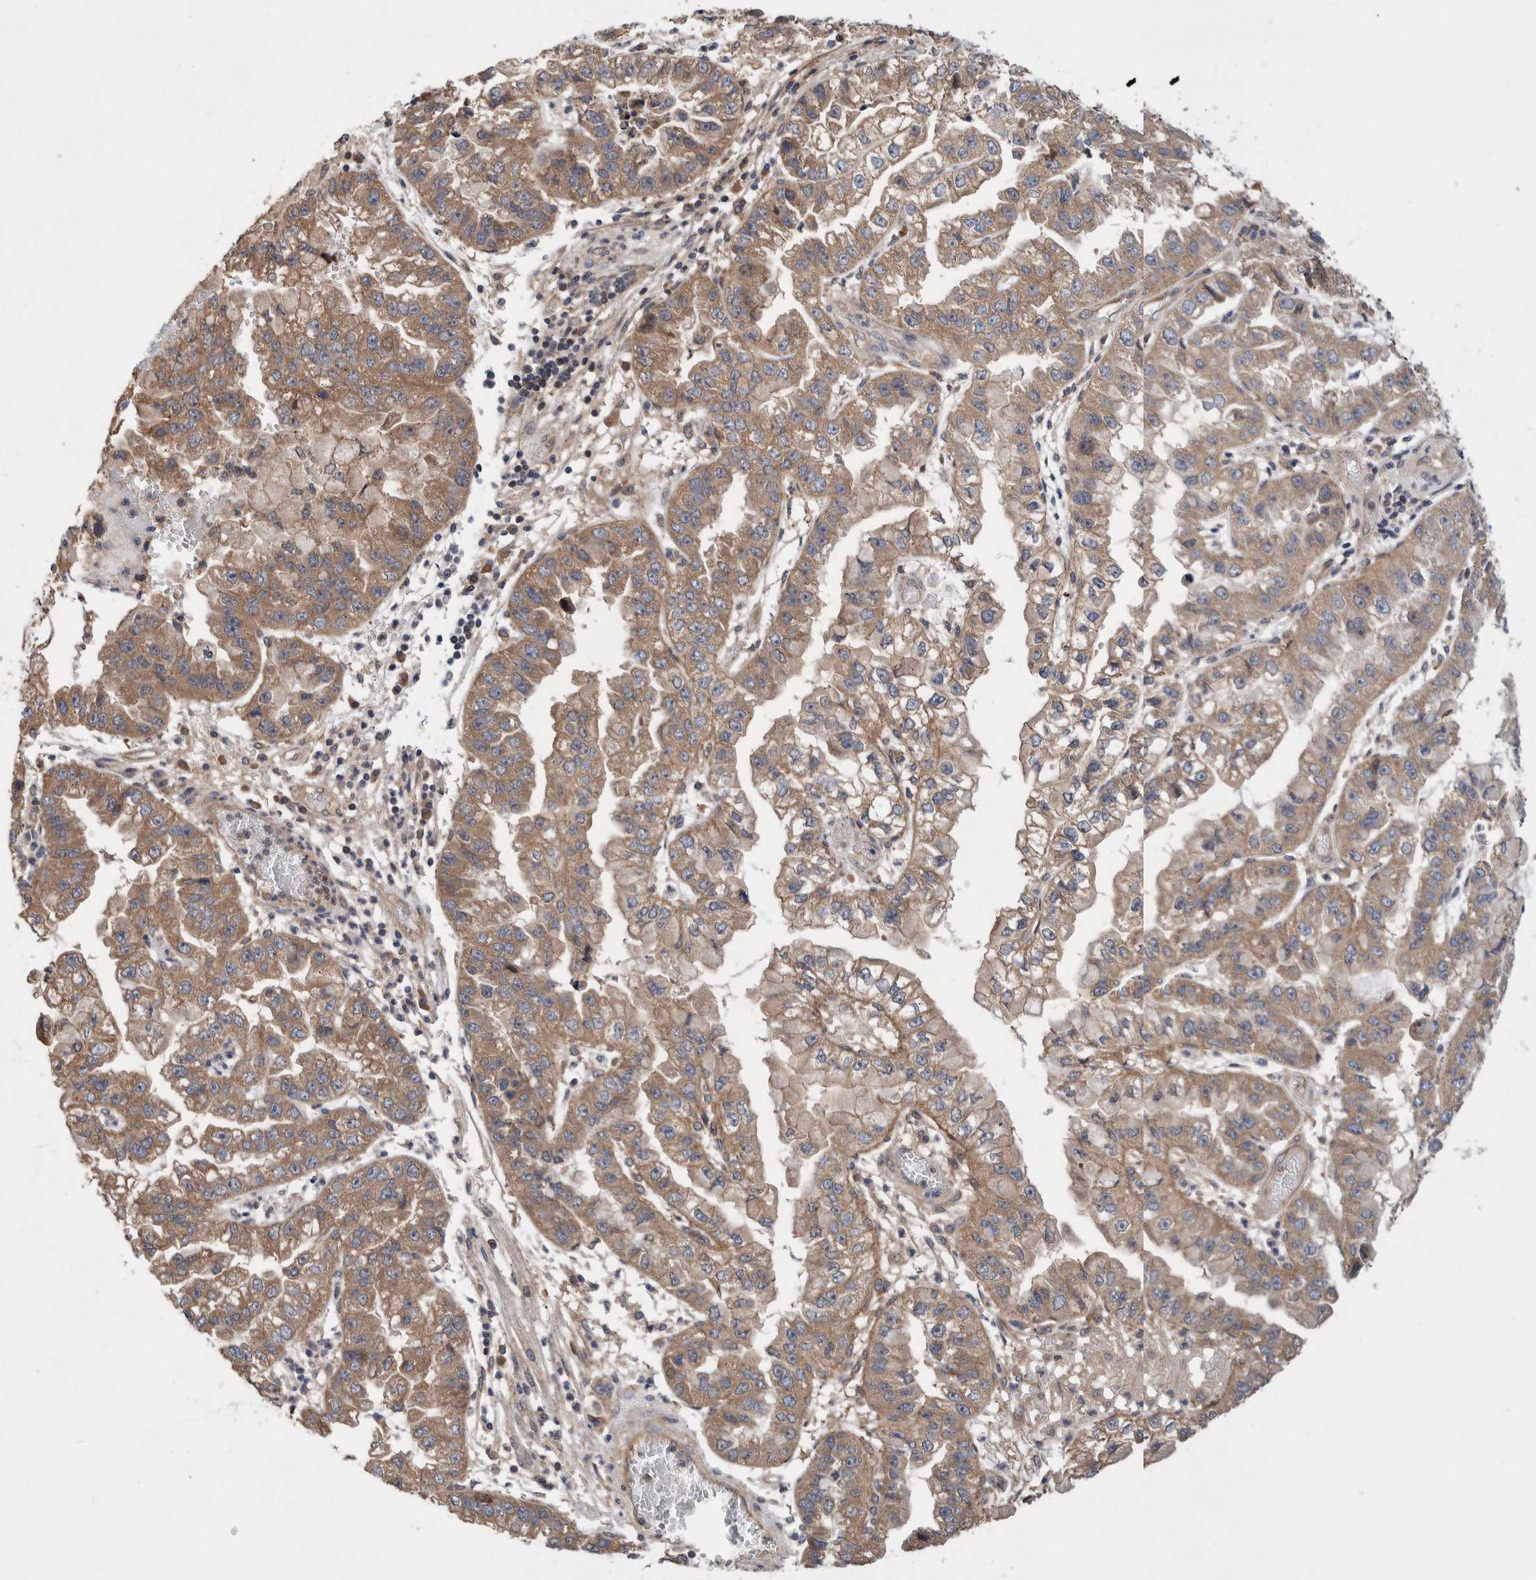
{"staining": {"intensity": "weak", "quantity": ">75%", "location": "cytoplasmic/membranous"}, "tissue": "liver cancer", "cell_type": "Tumor cells", "image_type": "cancer", "snomed": [{"axis": "morphology", "description": "Cholangiocarcinoma"}, {"axis": "topography", "description": "Liver"}], "caption": "This image displays cholangiocarcinoma (liver) stained with immunohistochemistry to label a protein in brown. The cytoplasmic/membranous of tumor cells show weak positivity for the protein. Nuclei are counter-stained blue.", "gene": "PIK3R6", "patient": {"sex": "female", "age": 79}}